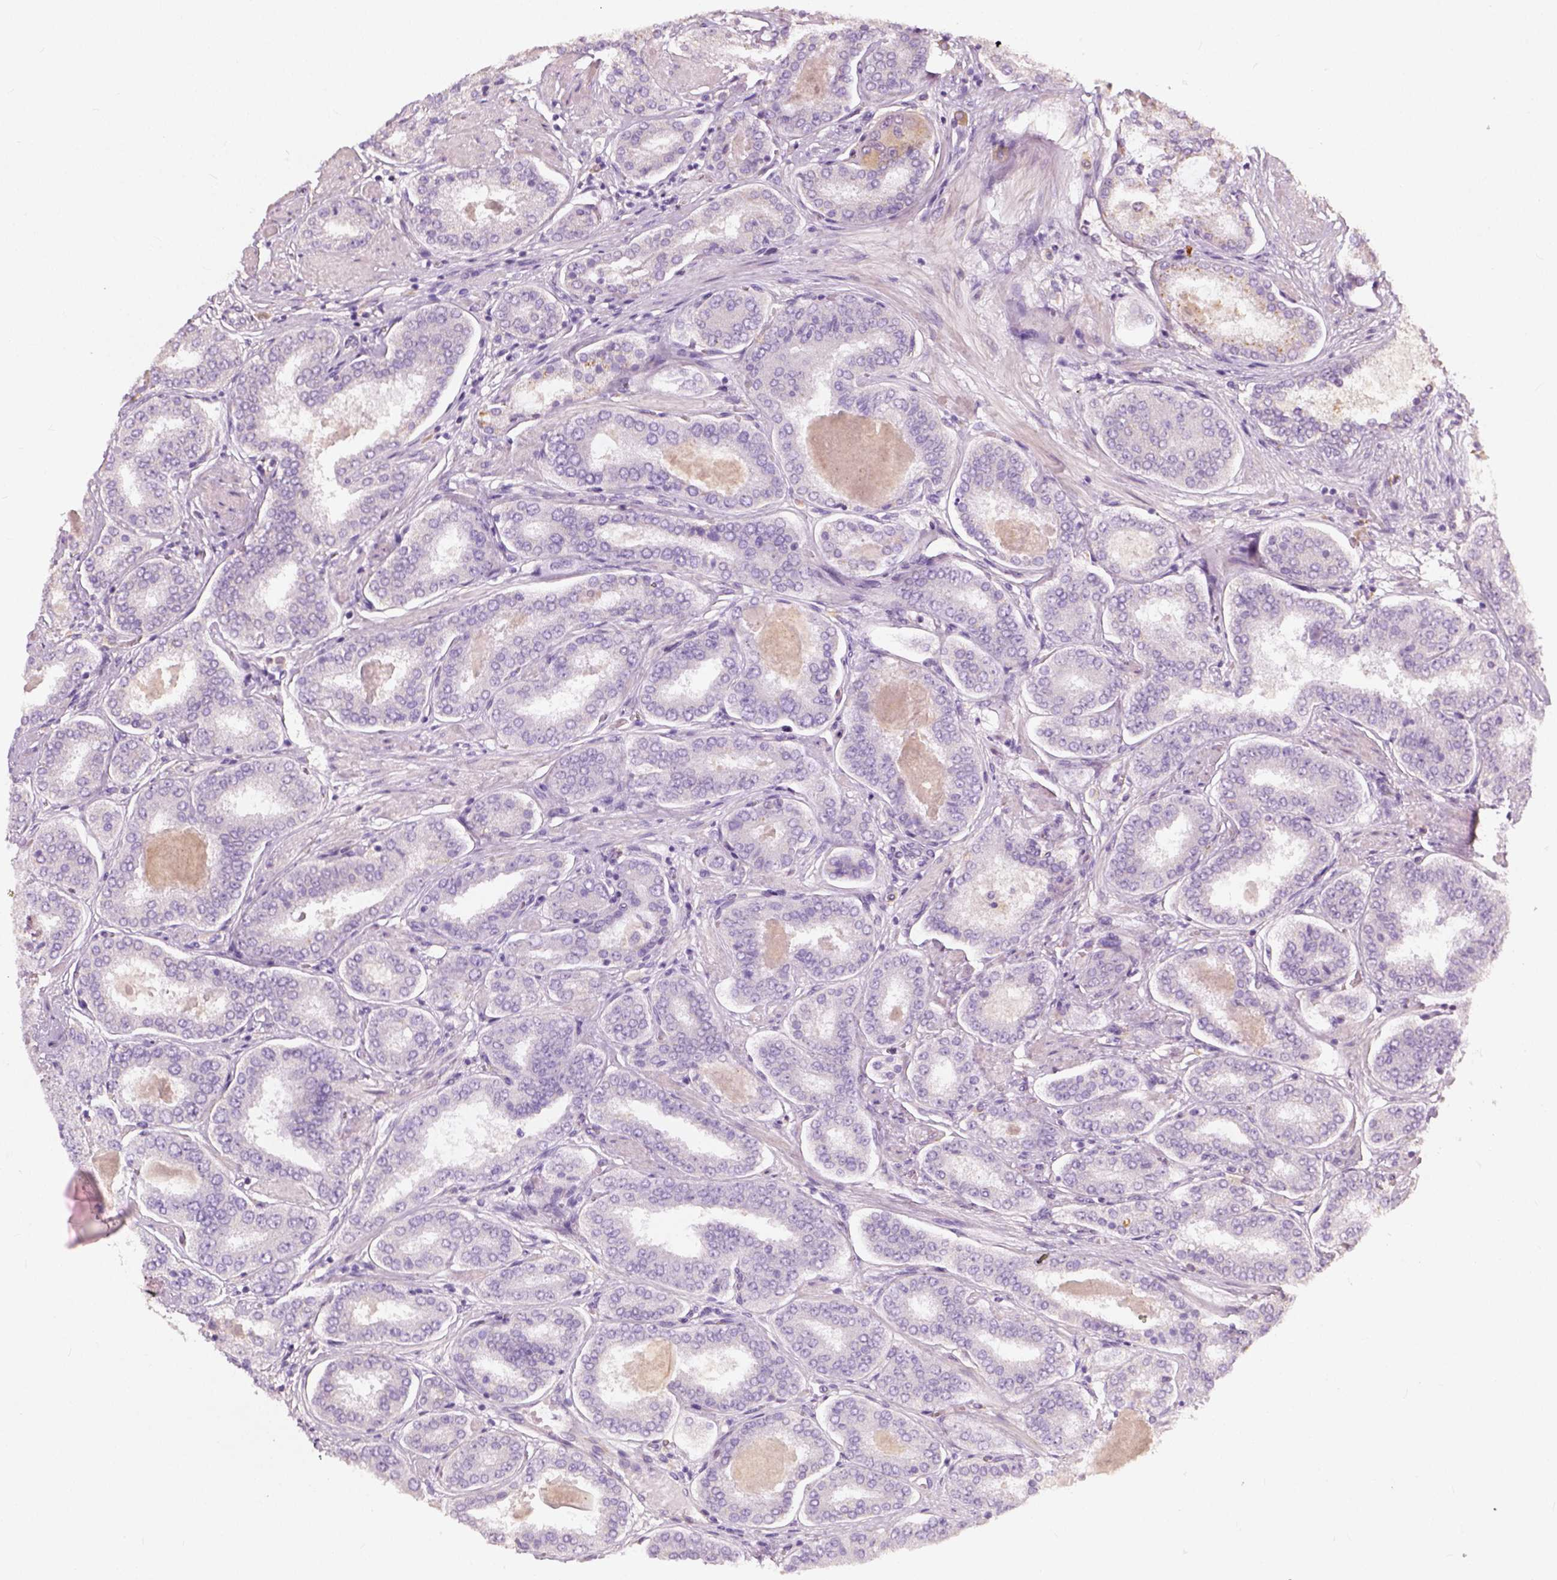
{"staining": {"intensity": "negative", "quantity": "none", "location": "none"}, "tissue": "prostate cancer", "cell_type": "Tumor cells", "image_type": "cancer", "snomed": [{"axis": "morphology", "description": "Adenocarcinoma, High grade"}, {"axis": "topography", "description": "Prostate"}], "caption": "Tumor cells are negative for protein expression in human prostate cancer (high-grade adenocarcinoma).", "gene": "DHCR24", "patient": {"sex": "male", "age": 63}}